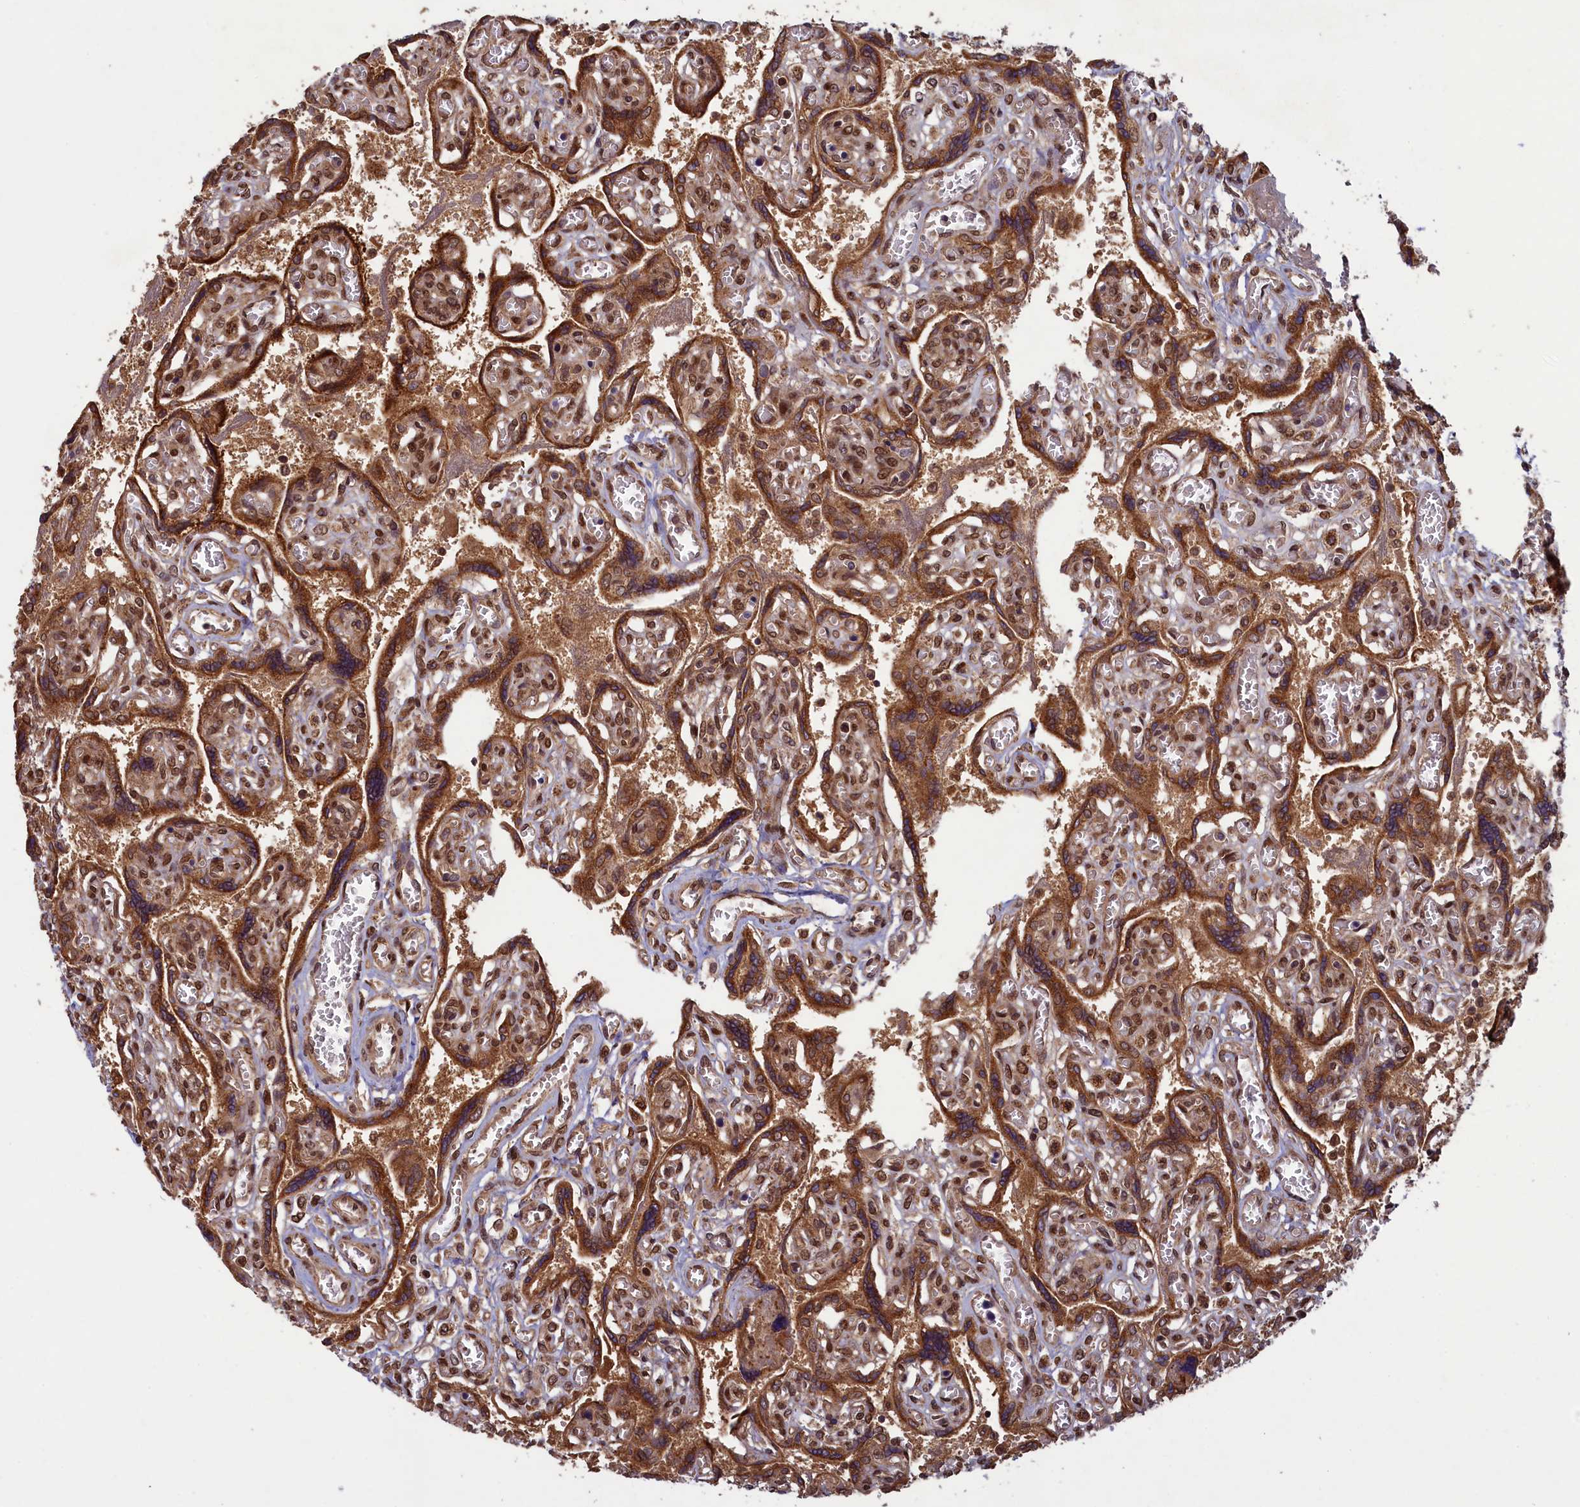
{"staining": {"intensity": "strong", "quantity": ">75%", "location": "cytoplasmic/membranous,nuclear"}, "tissue": "placenta", "cell_type": "Trophoblastic cells", "image_type": "normal", "snomed": [{"axis": "morphology", "description": "Normal tissue, NOS"}, {"axis": "topography", "description": "Placenta"}], "caption": "Brown immunohistochemical staining in normal human placenta exhibits strong cytoplasmic/membranous,nuclear expression in approximately >75% of trophoblastic cells. Immunohistochemistry stains the protein of interest in brown and the nuclei are stained blue.", "gene": "NAE1", "patient": {"sex": "female", "age": 39}}